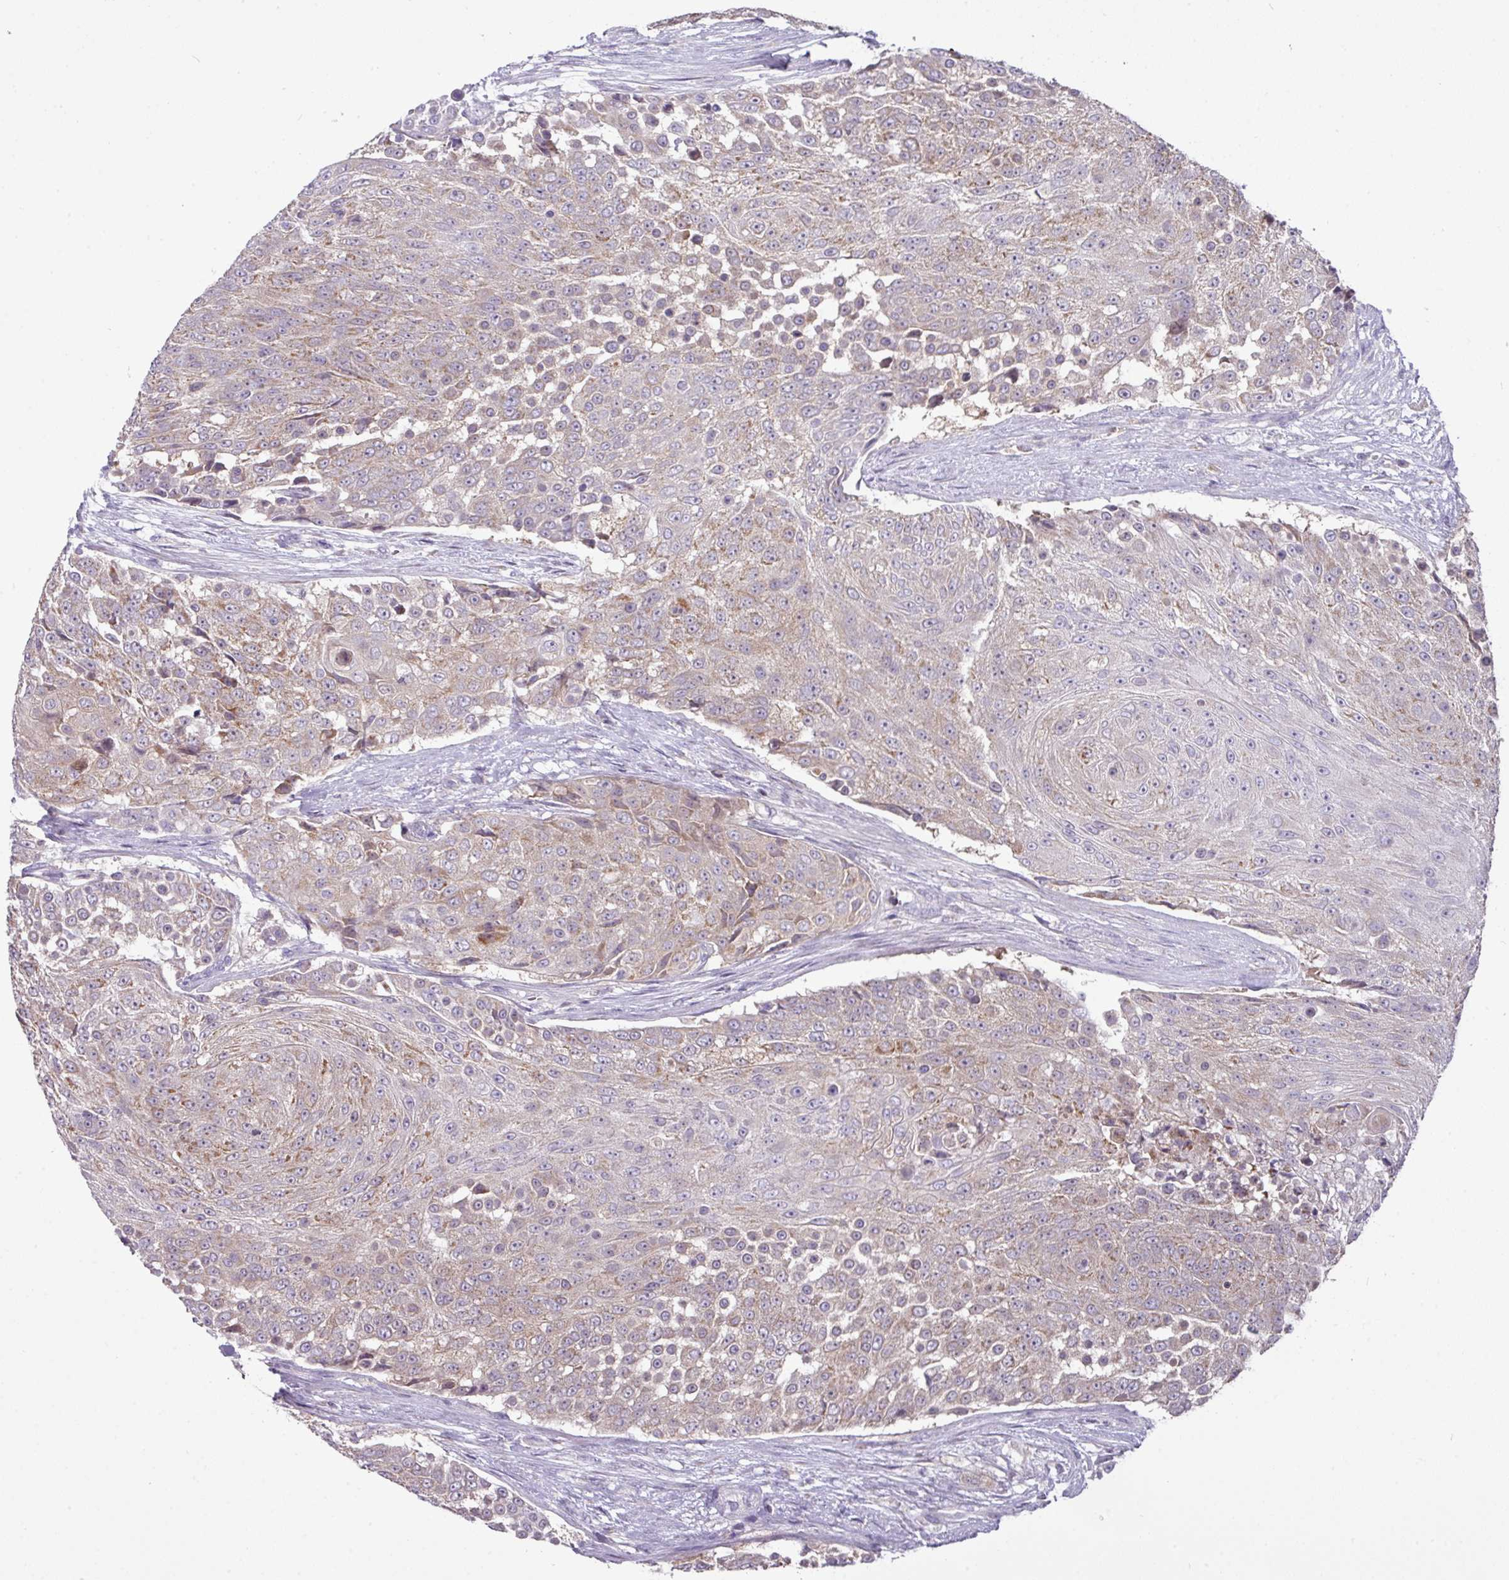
{"staining": {"intensity": "weak", "quantity": "25%-75%", "location": "cytoplasmic/membranous"}, "tissue": "urothelial cancer", "cell_type": "Tumor cells", "image_type": "cancer", "snomed": [{"axis": "morphology", "description": "Urothelial carcinoma, High grade"}, {"axis": "topography", "description": "Urinary bladder"}], "caption": "An immunohistochemistry histopathology image of tumor tissue is shown. Protein staining in brown labels weak cytoplasmic/membranous positivity in urothelial carcinoma (high-grade) within tumor cells. Using DAB (3,3'-diaminobenzidine) (brown) and hematoxylin (blue) stains, captured at high magnification using brightfield microscopy.", "gene": "TRAPPC1", "patient": {"sex": "female", "age": 63}}